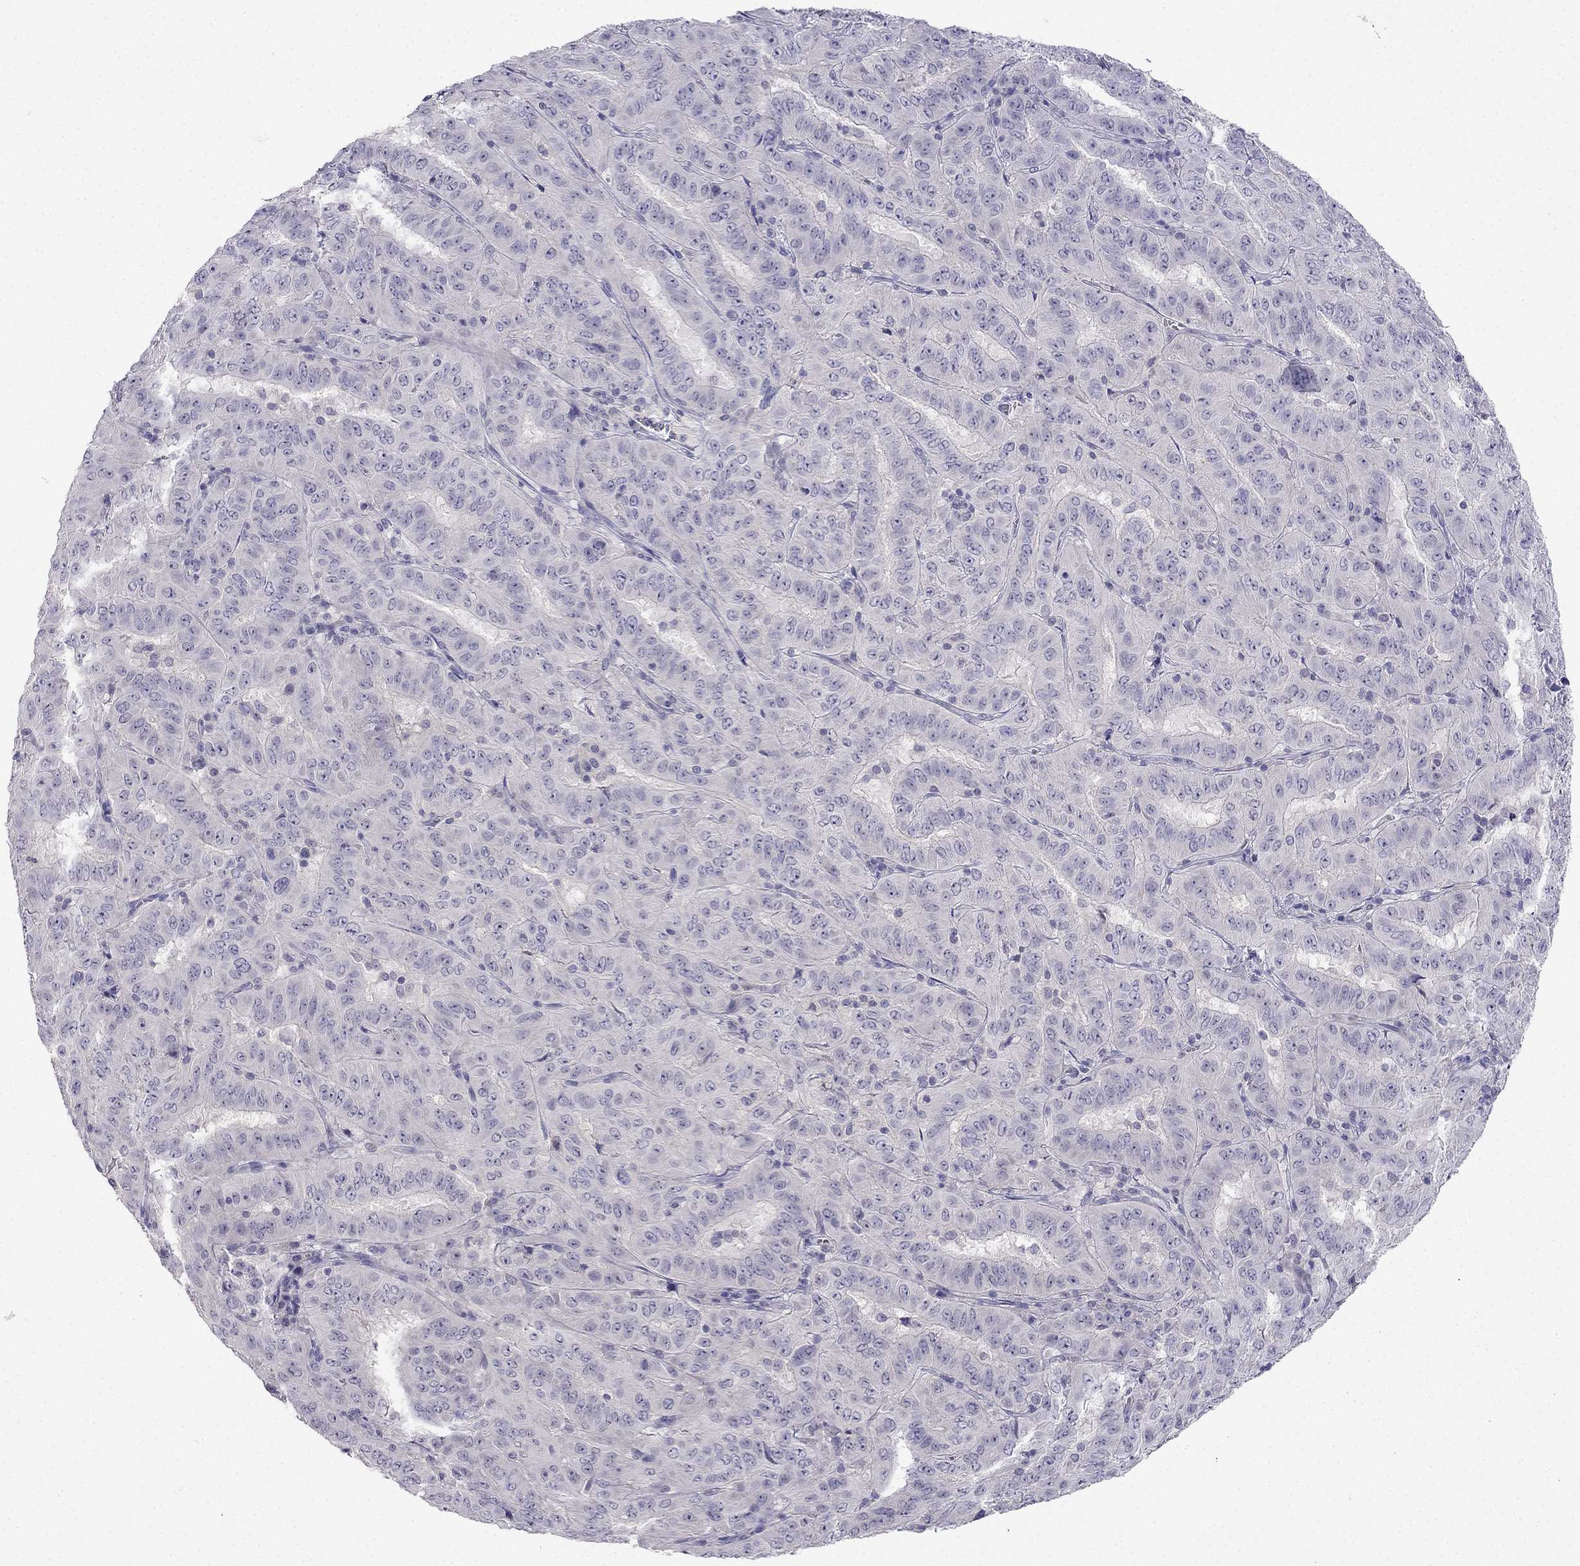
{"staining": {"intensity": "negative", "quantity": "none", "location": "none"}, "tissue": "pancreatic cancer", "cell_type": "Tumor cells", "image_type": "cancer", "snomed": [{"axis": "morphology", "description": "Adenocarcinoma, NOS"}, {"axis": "topography", "description": "Pancreas"}], "caption": "High power microscopy micrograph of an immunohistochemistry (IHC) photomicrograph of pancreatic cancer (adenocarcinoma), revealing no significant expression in tumor cells.", "gene": "C16orf89", "patient": {"sex": "male", "age": 63}}